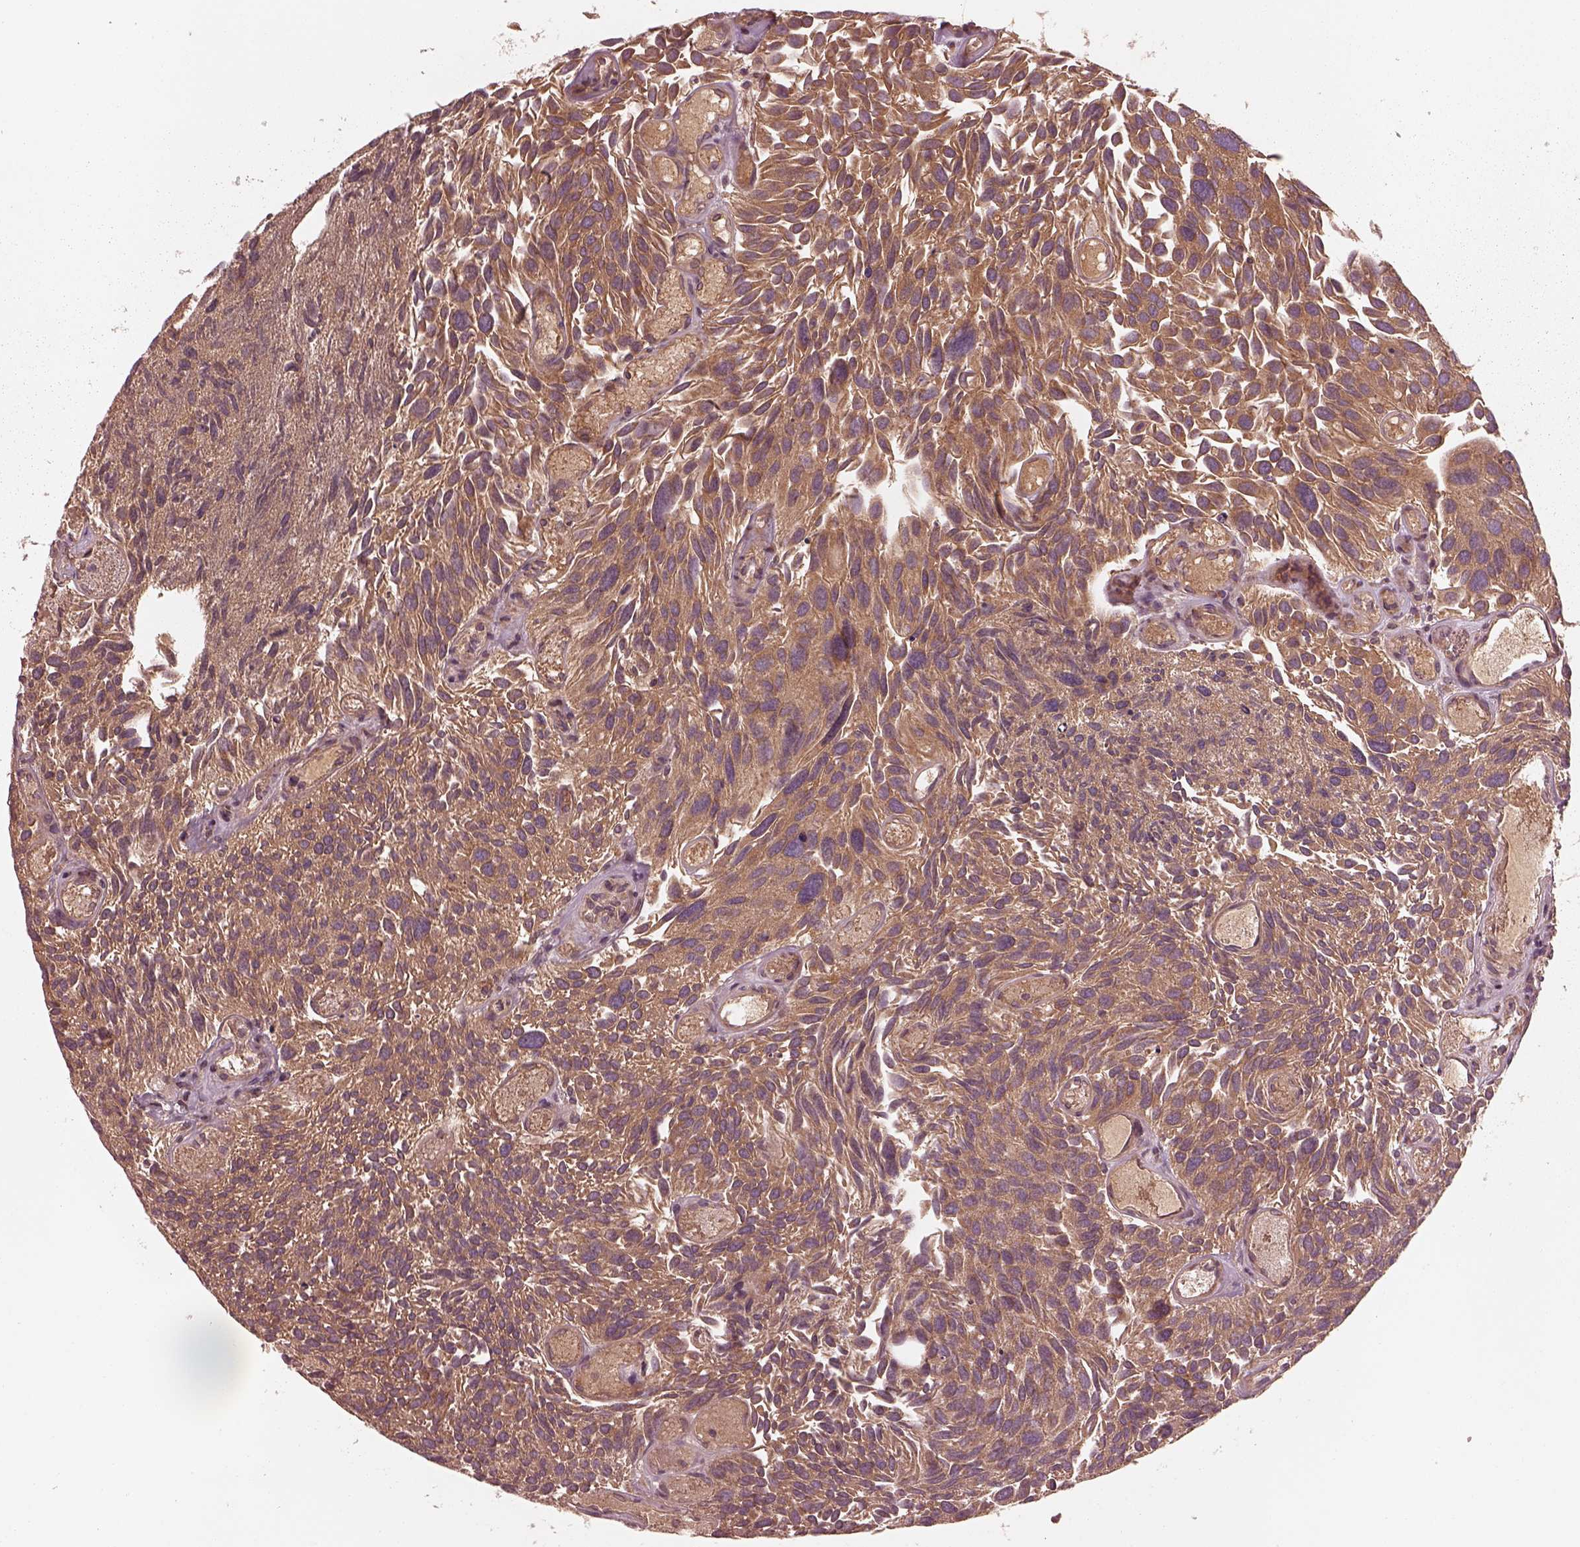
{"staining": {"intensity": "moderate", "quantity": ">75%", "location": "cytoplasmic/membranous"}, "tissue": "urothelial cancer", "cell_type": "Tumor cells", "image_type": "cancer", "snomed": [{"axis": "morphology", "description": "Urothelial carcinoma, Low grade"}, {"axis": "topography", "description": "Urinary bladder"}], "caption": "A micrograph showing moderate cytoplasmic/membranous expression in approximately >75% of tumor cells in urothelial carcinoma (low-grade), as visualized by brown immunohistochemical staining.", "gene": "PIK3R2", "patient": {"sex": "female", "age": 69}}